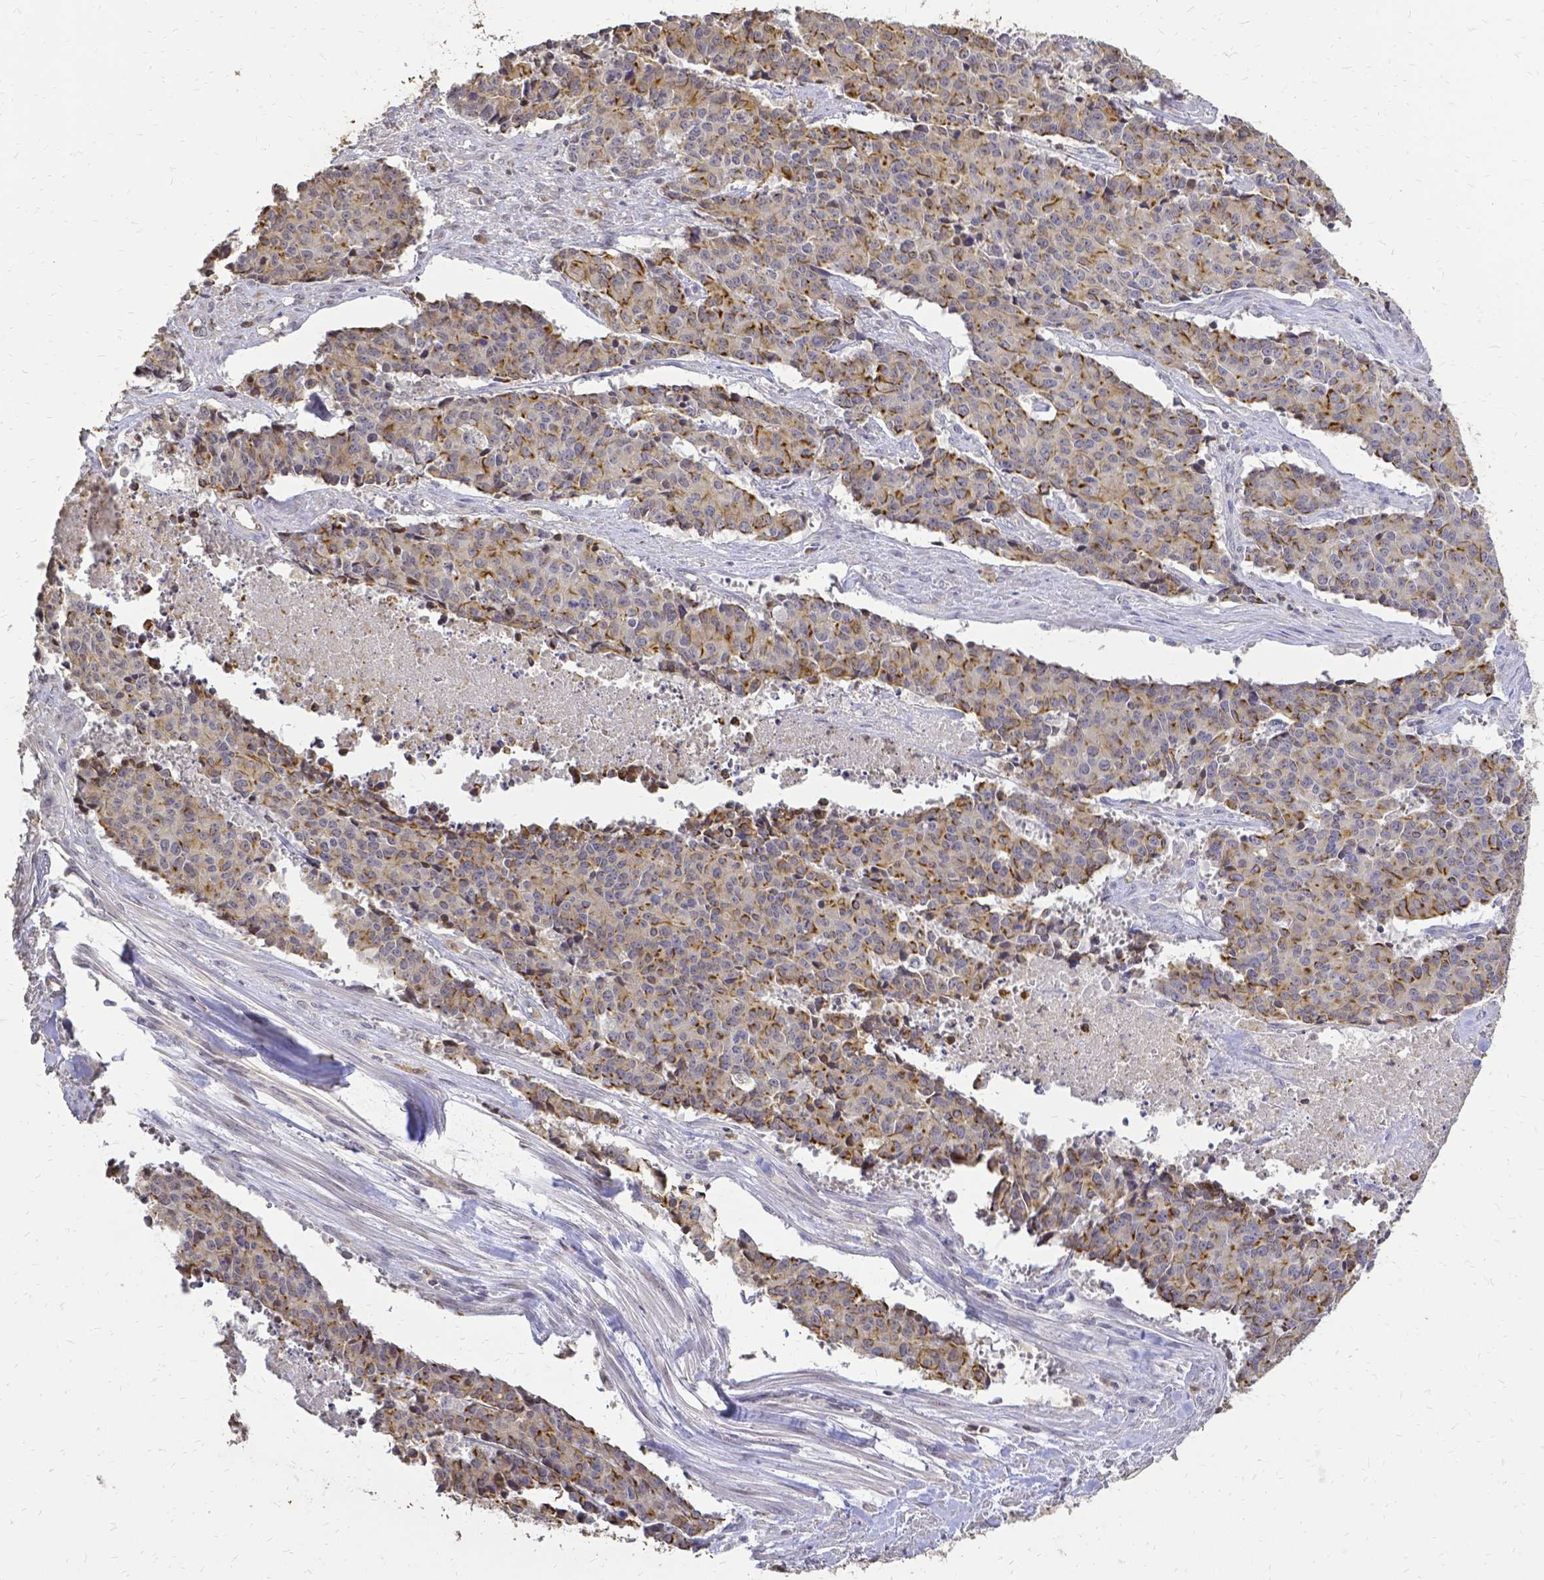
{"staining": {"intensity": "moderate", "quantity": "25%-75%", "location": "cytoplasmic/membranous"}, "tissue": "cervical cancer", "cell_type": "Tumor cells", "image_type": "cancer", "snomed": [{"axis": "morphology", "description": "Squamous cell carcinoma, NOS"}, {"axis": "topography", "description": "Cervix"}], "caption": "Squamous cell carcinoma (cervical) tissue displays moderate cytoplasmic/membranous expression in approximately 25%-75% of tumor cells The protein of interest is stained brown, and the nuclei are stained in blue (DAB IHC with brightfield microscopy, high magnification).", "gene": "CIB1", "patient": {"sex": "female", "age": 28}}